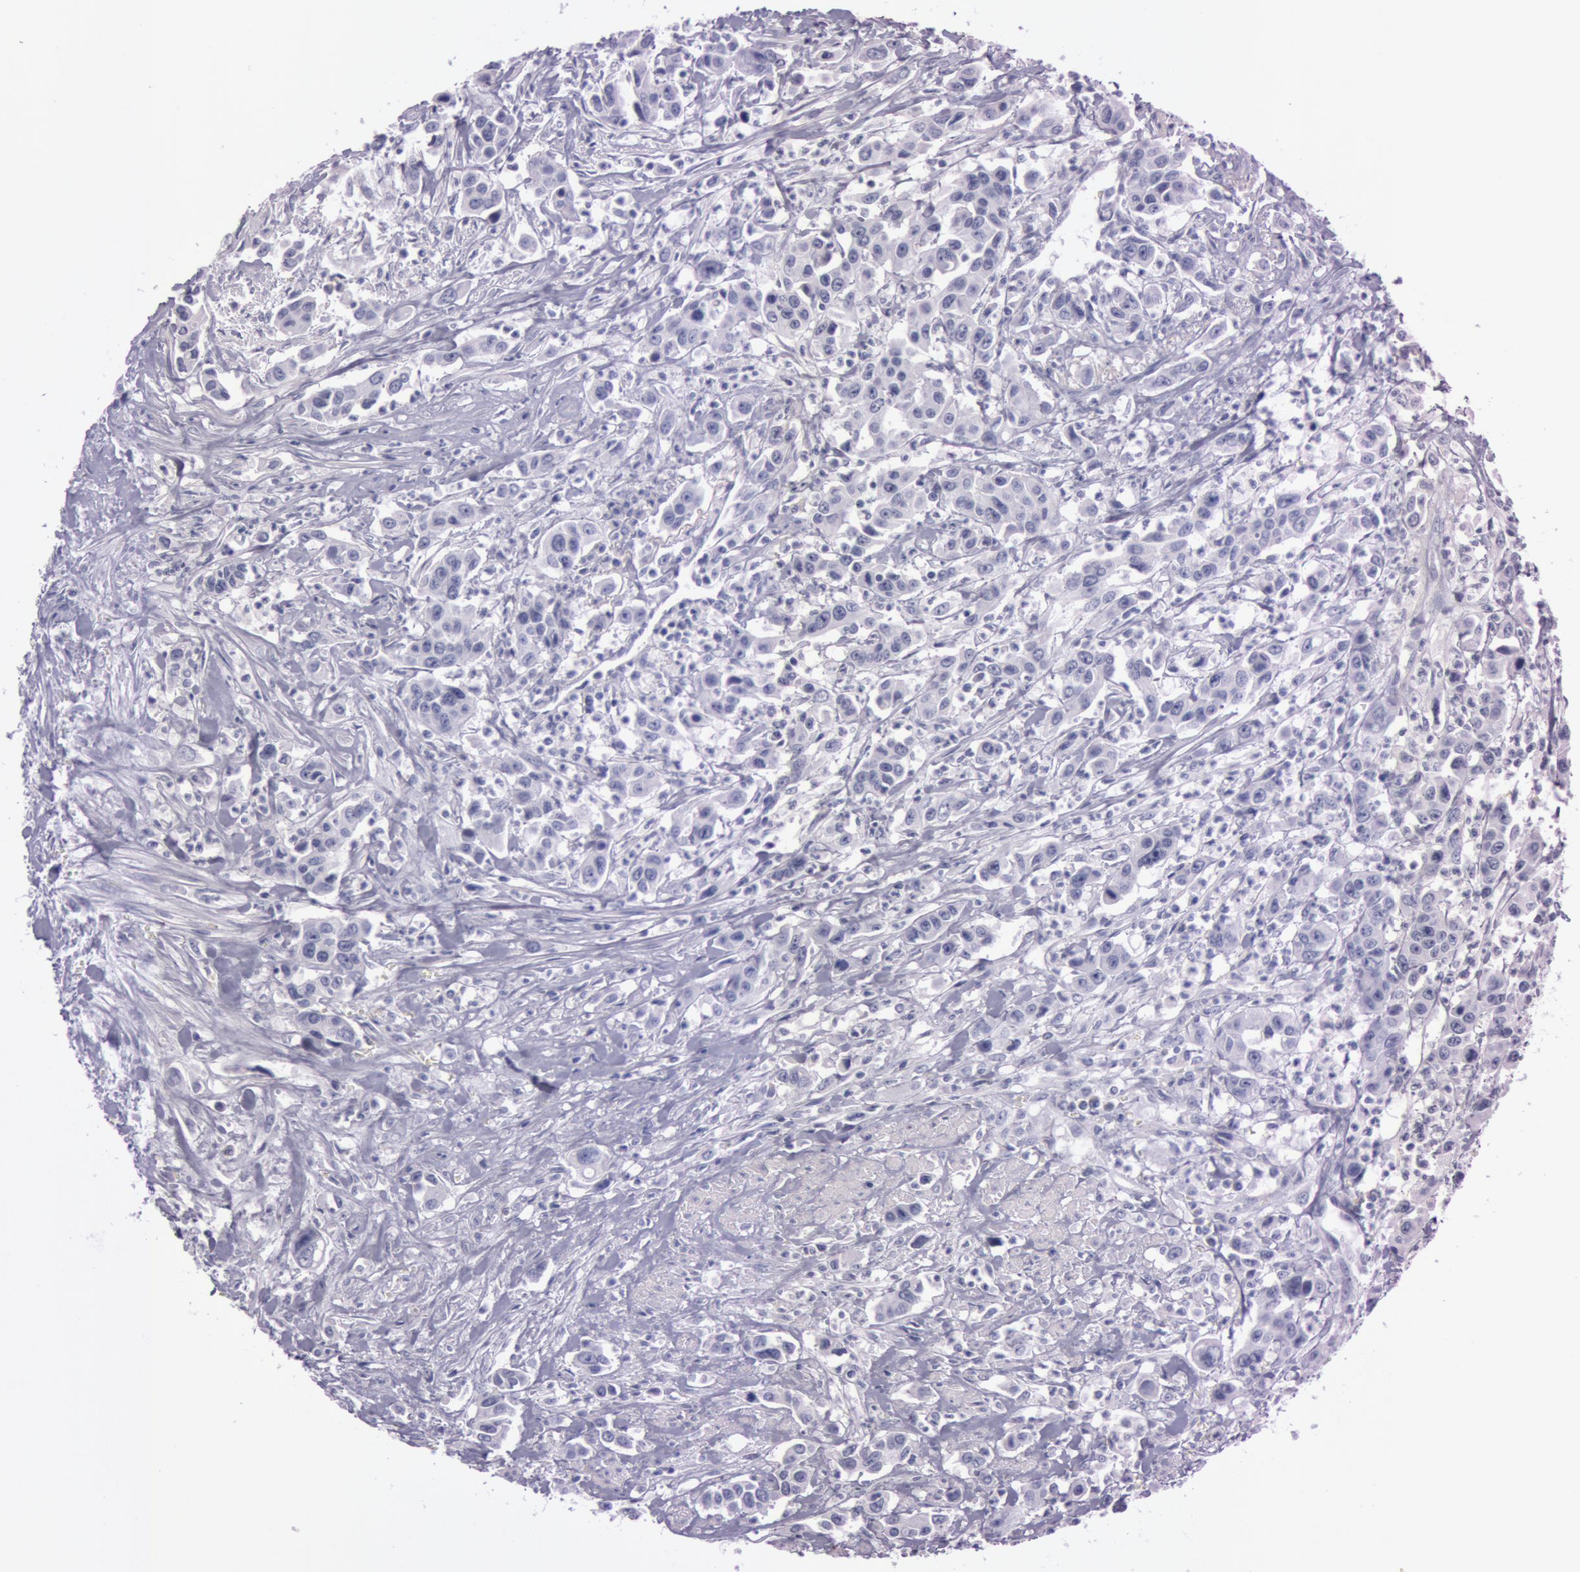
{"staining": {"intensity": "negative", "quantity": "none", "location": "none"}, "tissue": "urothelial cancer", "cell_type": "Tumor cells", "image_type": "cancer", "snomed": [{"axis": "morphology", "description": "Urothelial carcinoma, High grade"}, {"axis": "topography", "description": "Urinary bladder"}], "caption": "The micrograph displays no staining of tumor cells in urothelial cancer.", "gene": "S100A7", "patient": {"sex": "male", "age": 86}}